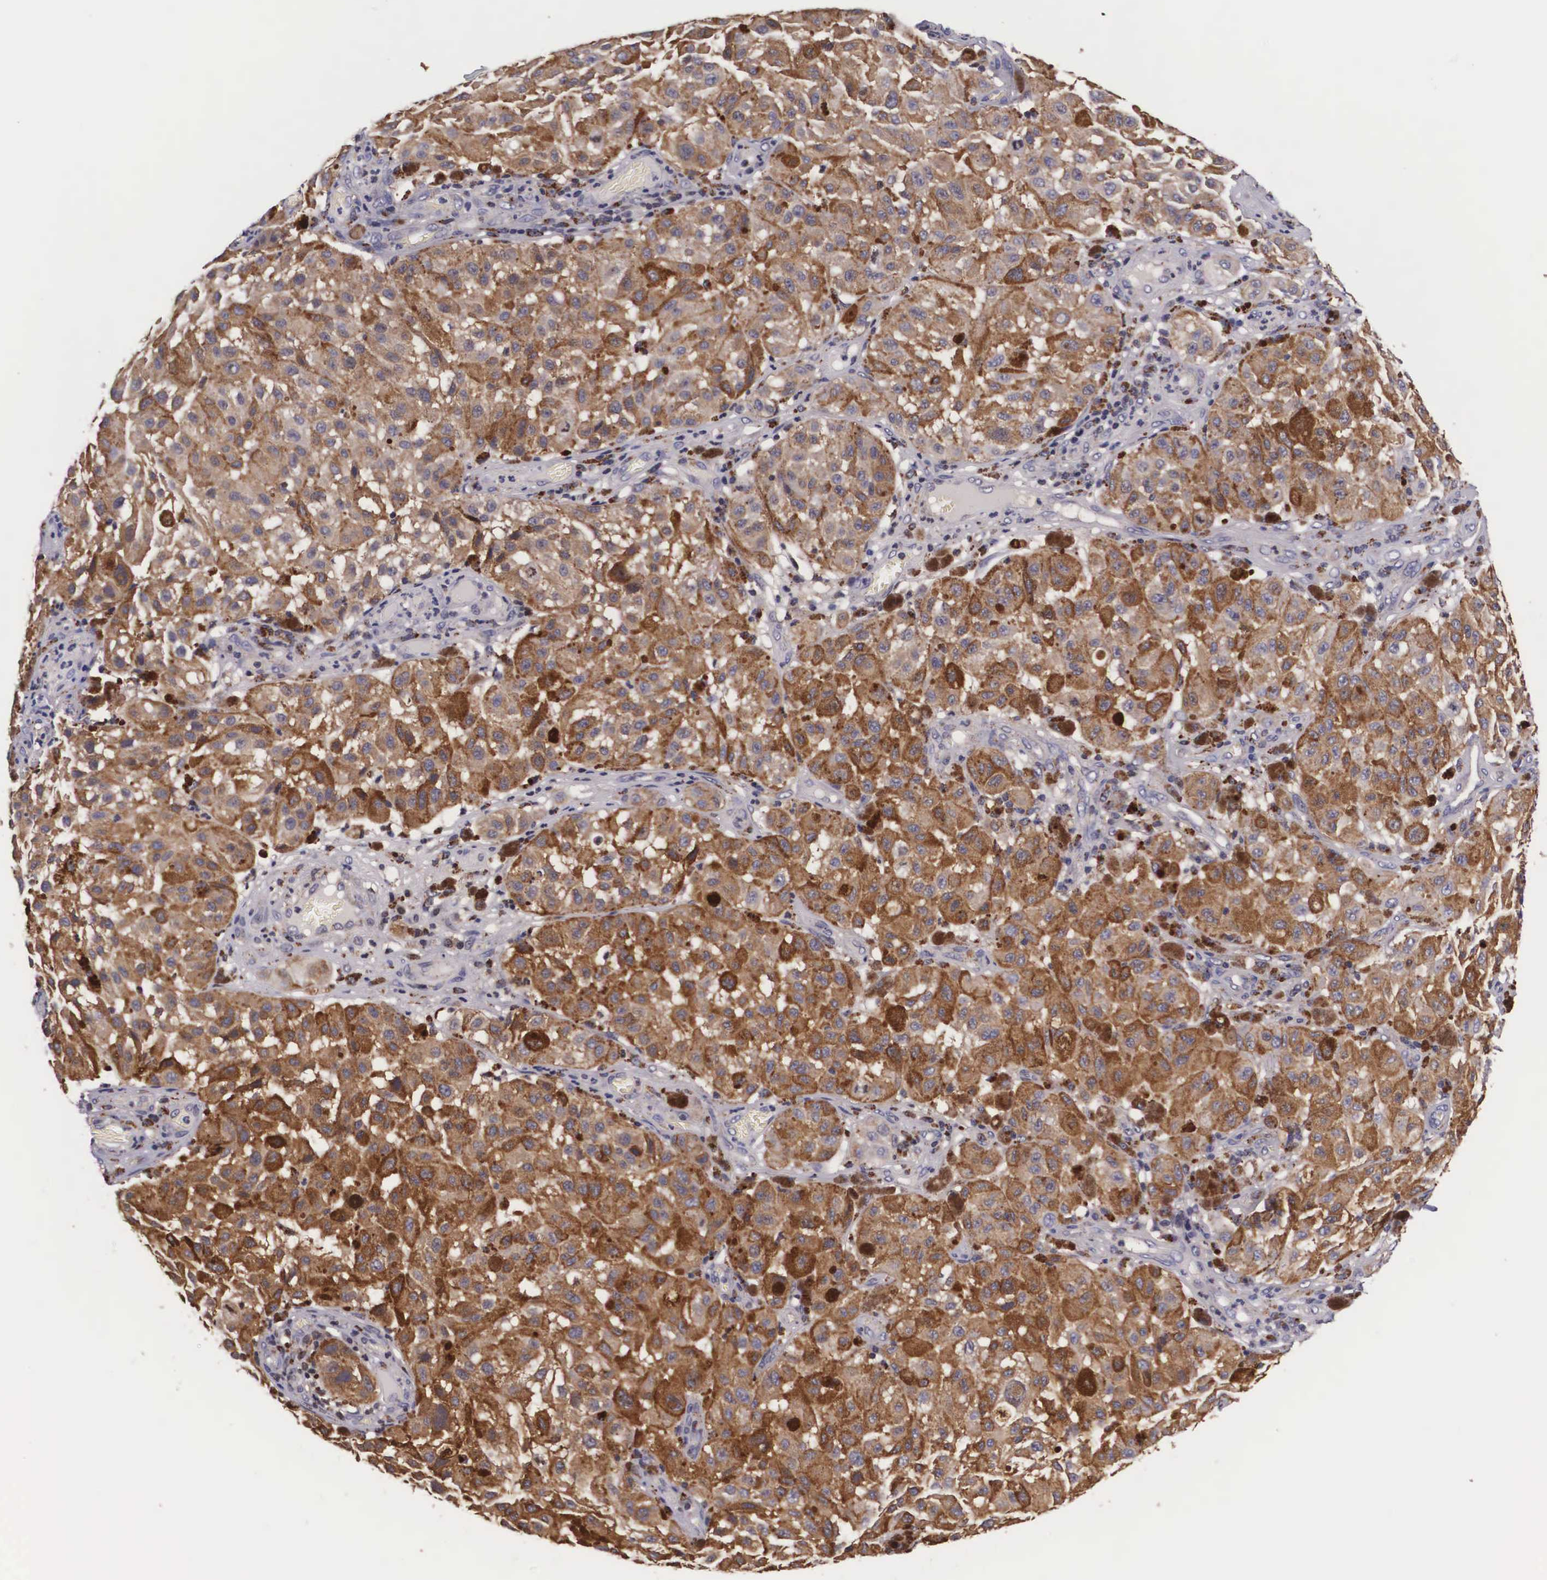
{"staining": {"intensity": "strong", "quantity": ">75%", "location": "cytoplasmic/membranous"}, "tissue": "melanoma", "cell_type": "Tumor cells", "image_type": "cancer", "snomed": [{"axis": "morphology", "description": "Malignant melanoma, NOS"}, {"axis": "topography", "description": "Skin"}], "caption": "Human melanoma stained with a brown dye displays strong cytoplasmic/membranous positive expression in about >75% of tumor cells.", "gene": "NAGA", "patient": {"sex": "female", "age": 64}}